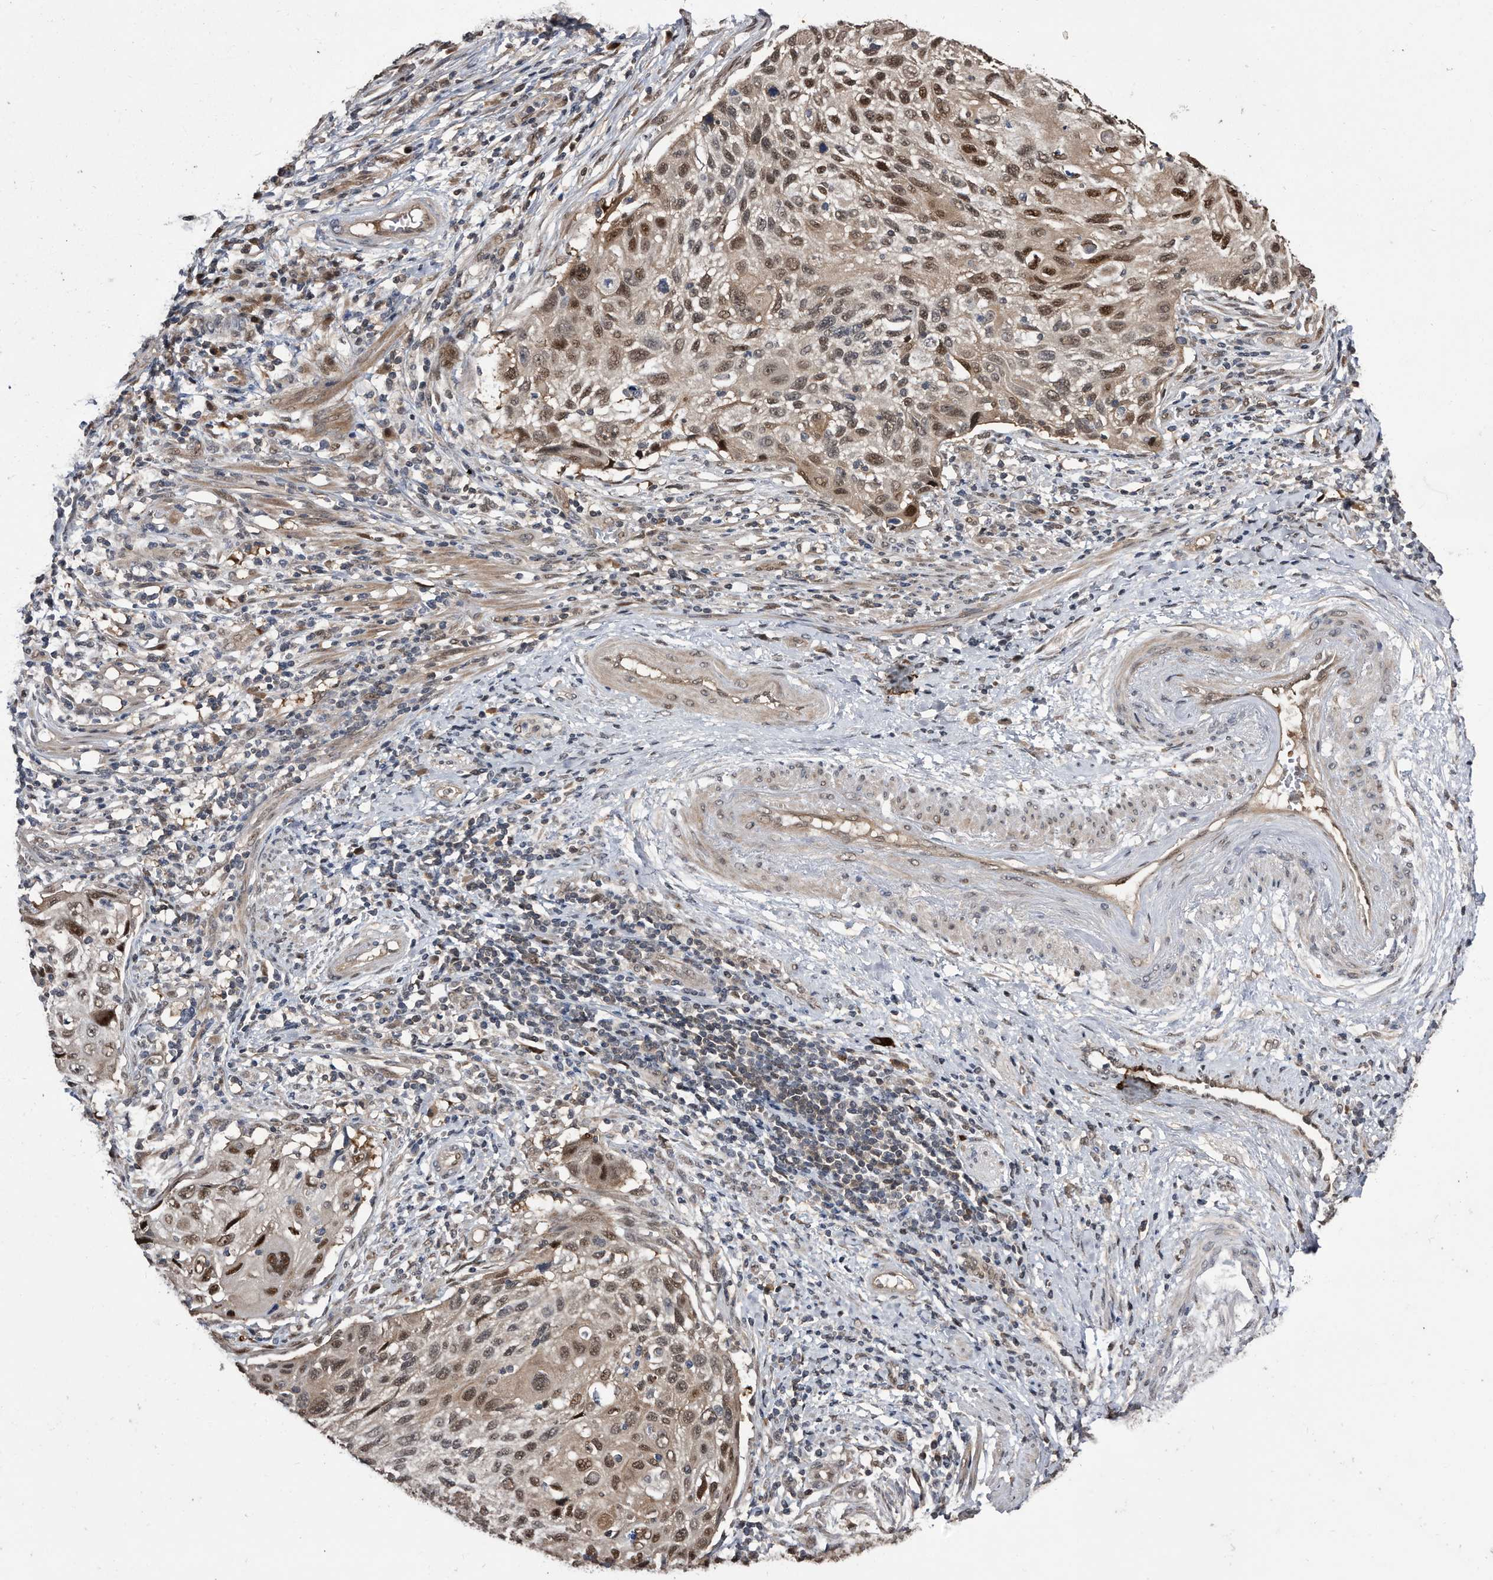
{"staining": {"intensity": "moderate", "quantity": ">75%", "location": "cytoplasmic/membranous,nuclear"}, "tissue": "cervical cancer", "cell_type": "Tumor cells", "image_type": "cancer", "snomed": [{"axis": "morphology", "description": "Squamous cell carcinoma, NOS"}, {"axis": "topography", "description": "Cervix"}], "caption": "High-magnification brightfield microscopy of cervical squamous cell carcinoma stained with DAB (3,3'-diaminobenzidine) (brown) and counterstained with hematoxylin (blue). tumor cells exhibit moderate cytoplasmic/membranous and nuclear positivity is identified in approximately>75% of cells.", "gene": "RAD23B", "patient": {"sex": "female", "age": 70}}